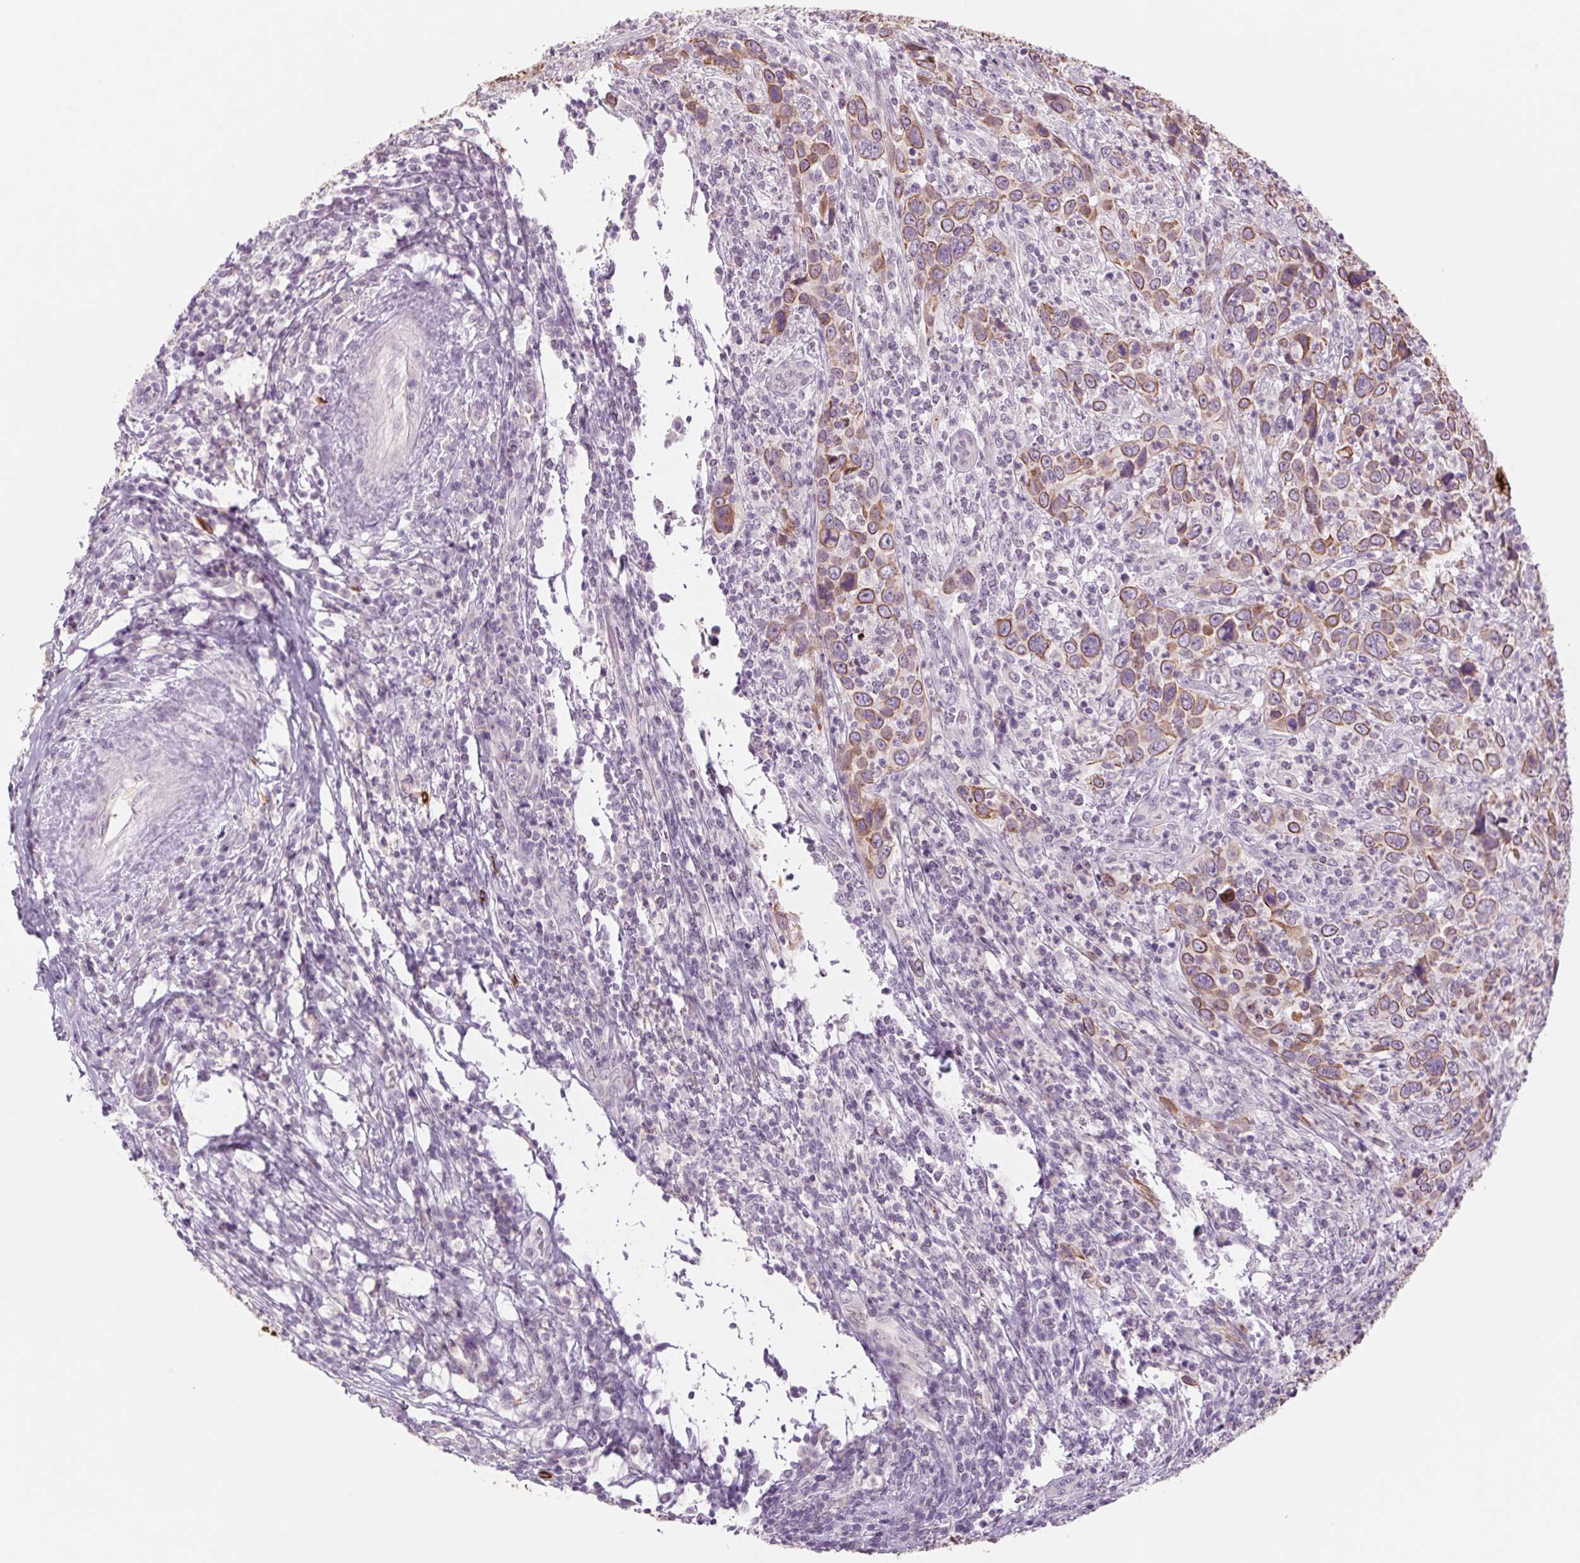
{"staining": {"intensity": "moderate", "quantity": ">75%", "location": "cytoplasmic/membranous"}, "tissue": "cervical cancer", "cell_type": "Tumor cells", "image_type": "cancer", "snomed": [{"axis": "morphology", "description": "Squamous cell carcinoma, NOS"}, {"axis": "topography", "description": "Cervix"}], "caption": "Cervical squamous cell carcinoma stained with a protein marker reveals moderate staining in tumor cells.", "gene": "KRT1", "patient": {"sex": "female", "age": 46}}